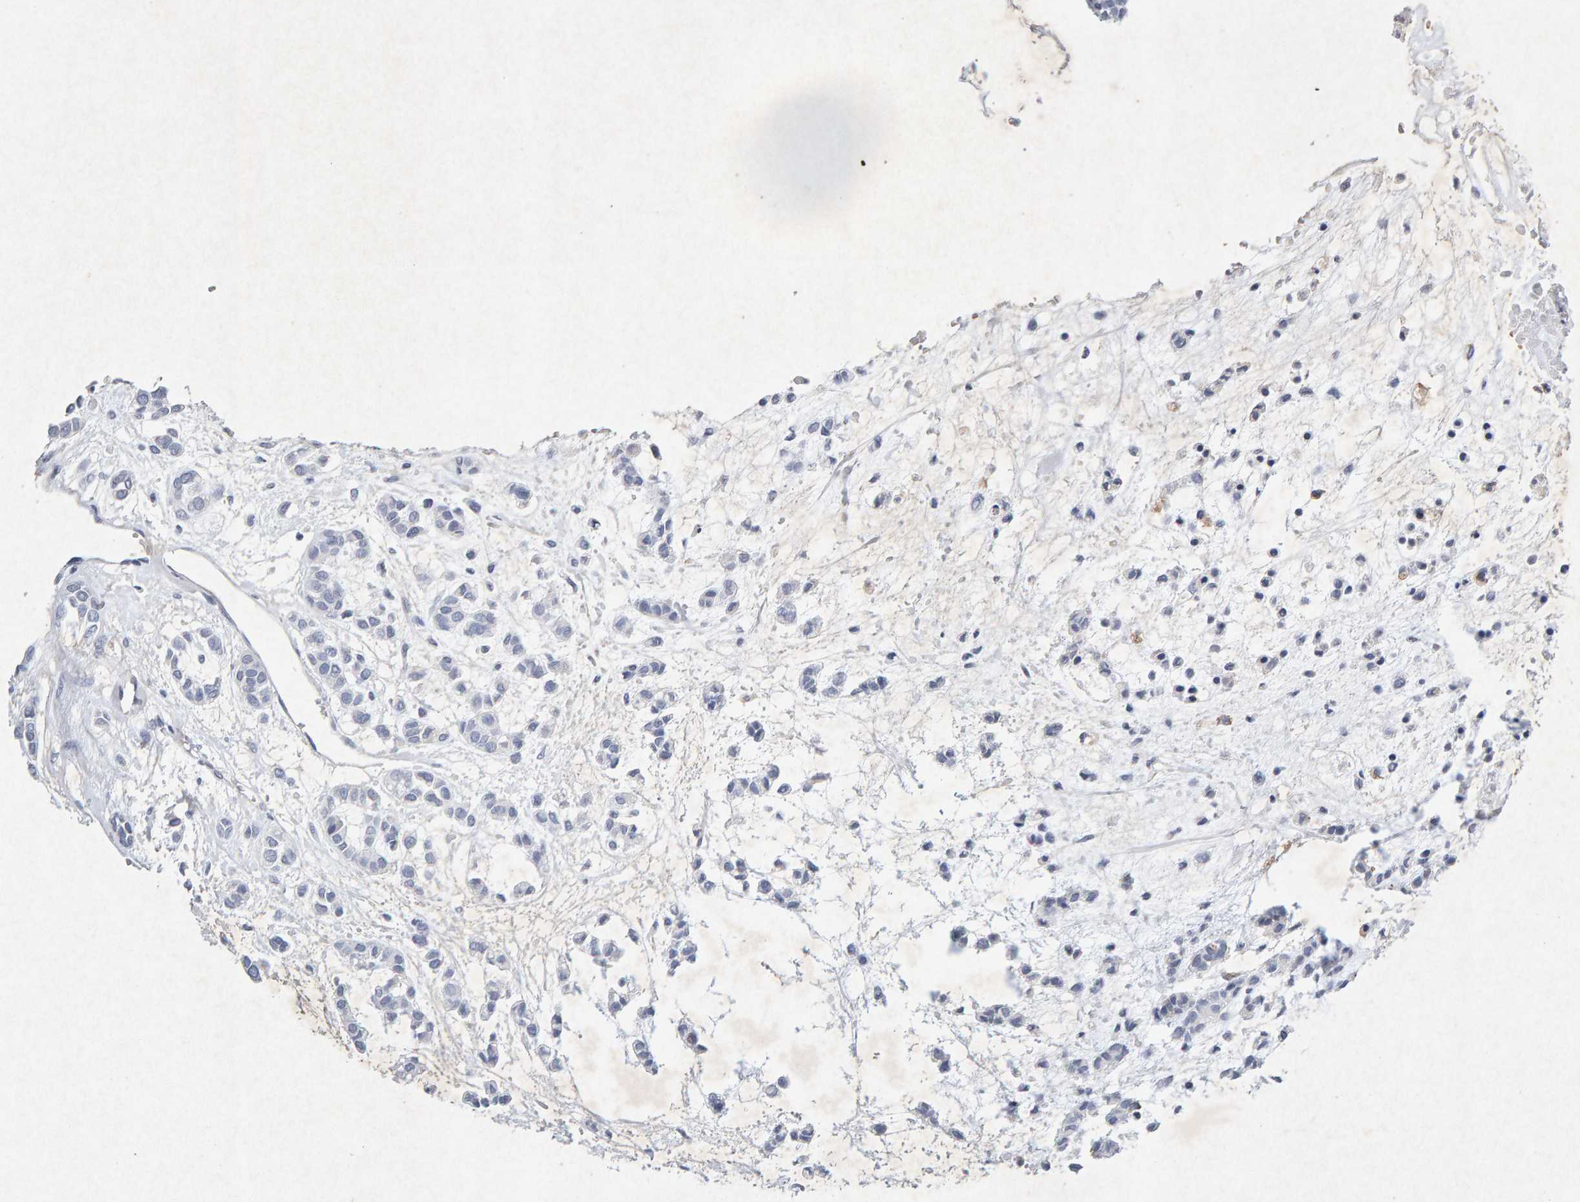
{"staining": {"intensity": "negative", "quantity": "none", "location": "none"}, "tissue": "head and neck cancer", "cell_type": "Tumor cells", "image_type": "cancer", "snomed": [{"axis": "morphology", "description": "Adenocarcinoma, NOS"}, {"axis": "morphology", "description": "Adenoma, NOS"}, {"axis": "topography", "description": "Head-Neck"}], "caption": "Immunohistochemical staining of head and neck cancer shows no significant expression in tumor cells.", "gene": "PTPRM", "patient": {"sex": "female", "age": 55}}